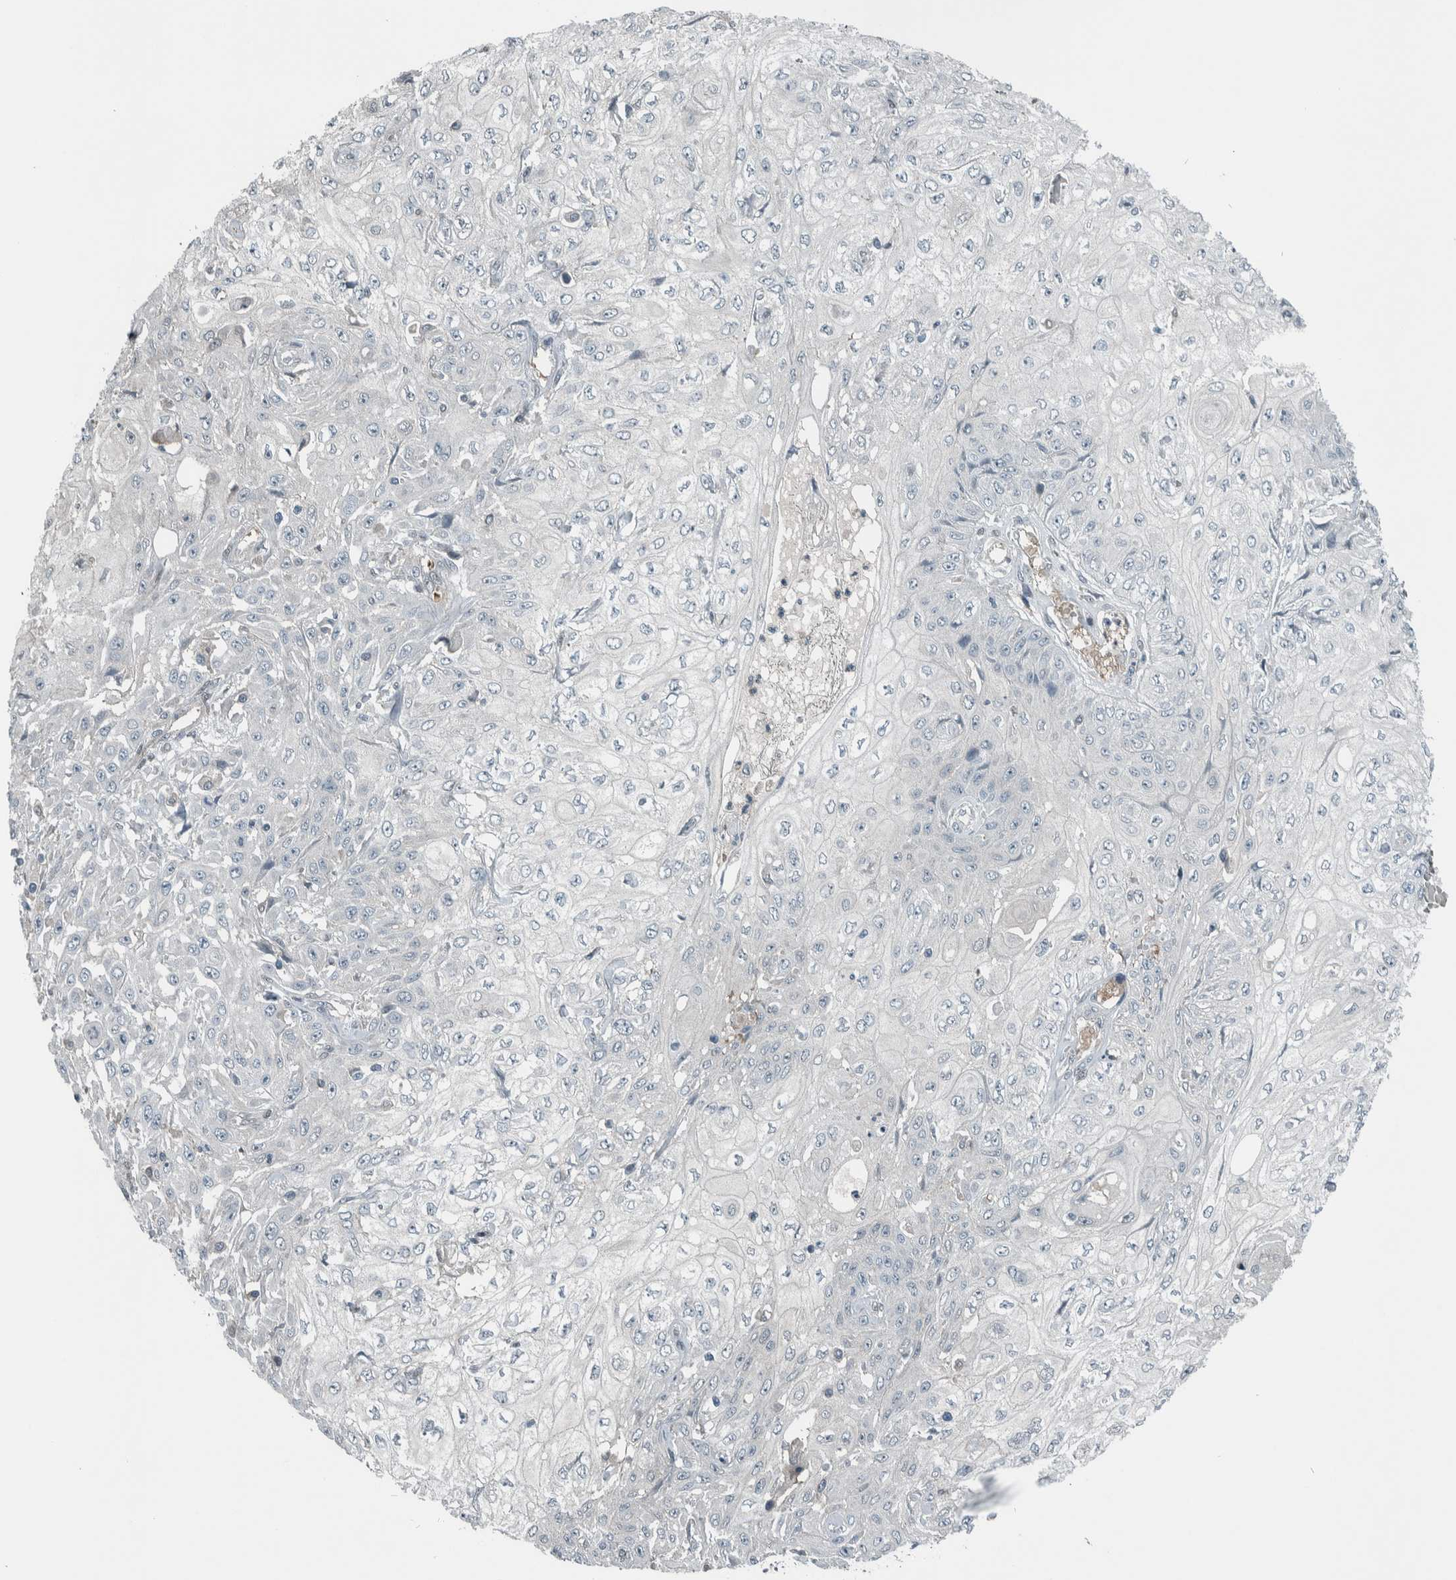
{"staining": {"intensity": "negative", "quantity": "none", "location": "none"}, "tissue": "skin cancer", "cell_type": "Tumor cells", "image_type": "cancer", "snomed": [{"axis": "morphology", "description": "Squamous cell carcinoma, NOS"}, {"axis": "morphology", "description": "Squamous cell carcinoma, metastatic, NOS"}, {"axis": "topography", "description": "Skin"}, {"axis": "topography", "description": "Lymph node"}], "caption": "An image of skin squamous cell carcinoma stained for a protein reveals no brown staining in tumor cells.", "gene": "ALAD", "patient": {"sex": "male", "age": 75}}